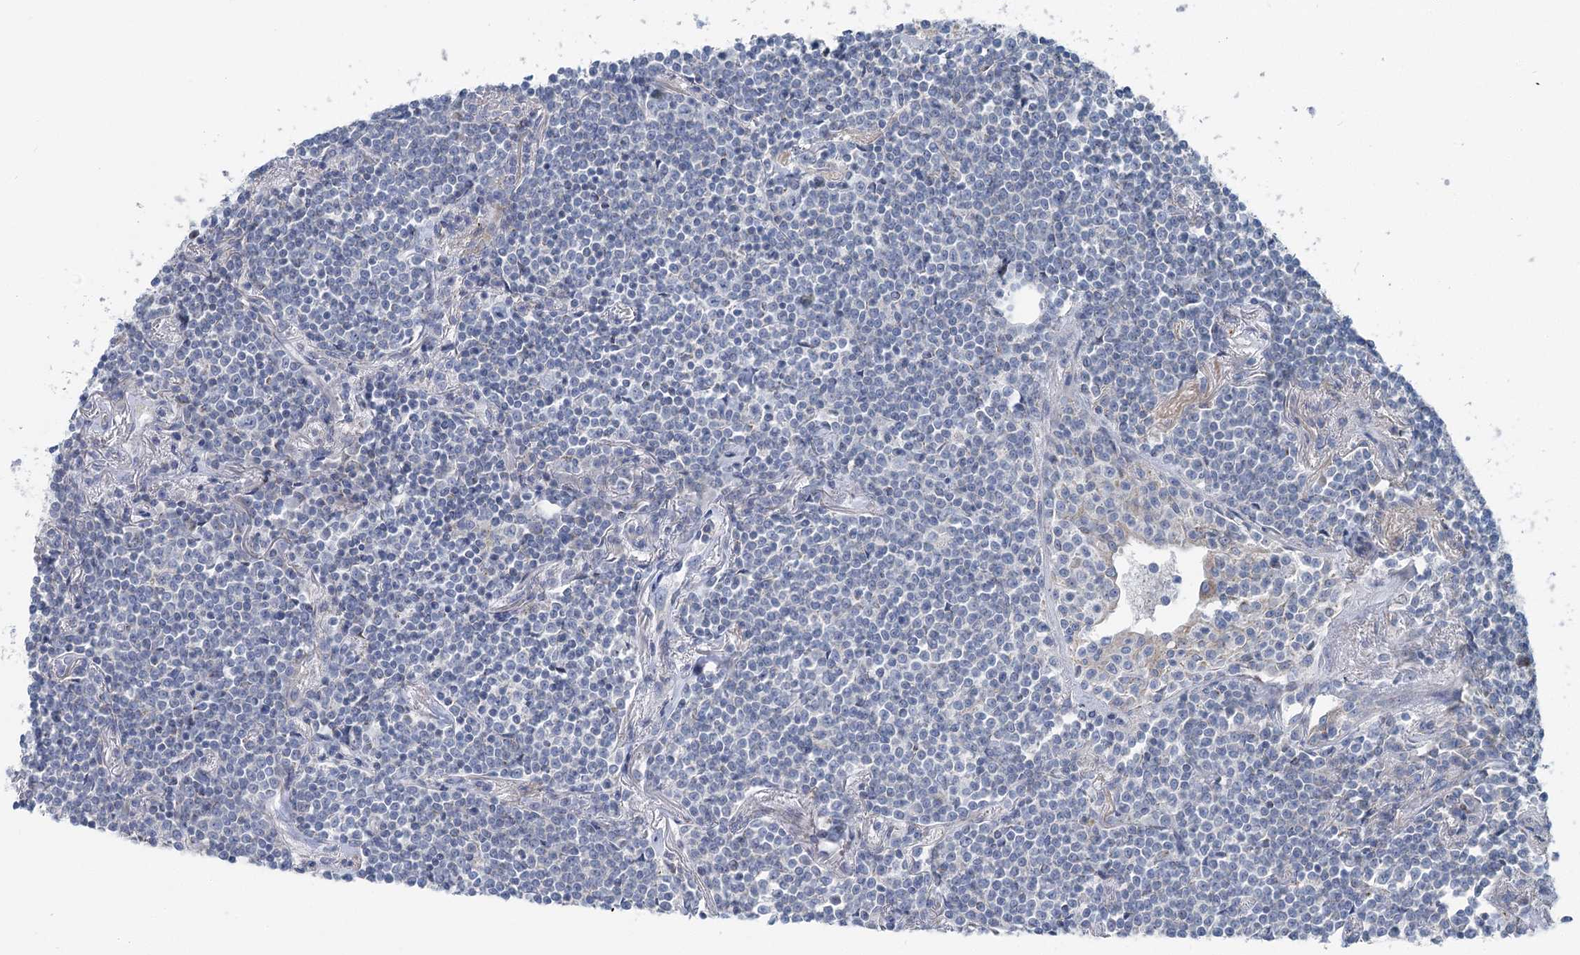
{"staining": {"intensity": "negative", "quantity": "none", "location": "none"}, "tissue": "lymphoma", "cell_type": "Tumor cells", "image_type": "cancer", "snomed": [{"axis": "morphology", "description": "Malignant lymphoma, non-Hodgkin's type, Low grade"}, {"axis": "topography", "description": "Lung"}], "caption": "IHC image of malignant lymphoma, non-Hodgkin's type (low-grade) stained for a protein (brown), which demonstrates no staining in tumor cells.", "gene": "MARK2", "patient": {"sex": "female", "age": 71}}